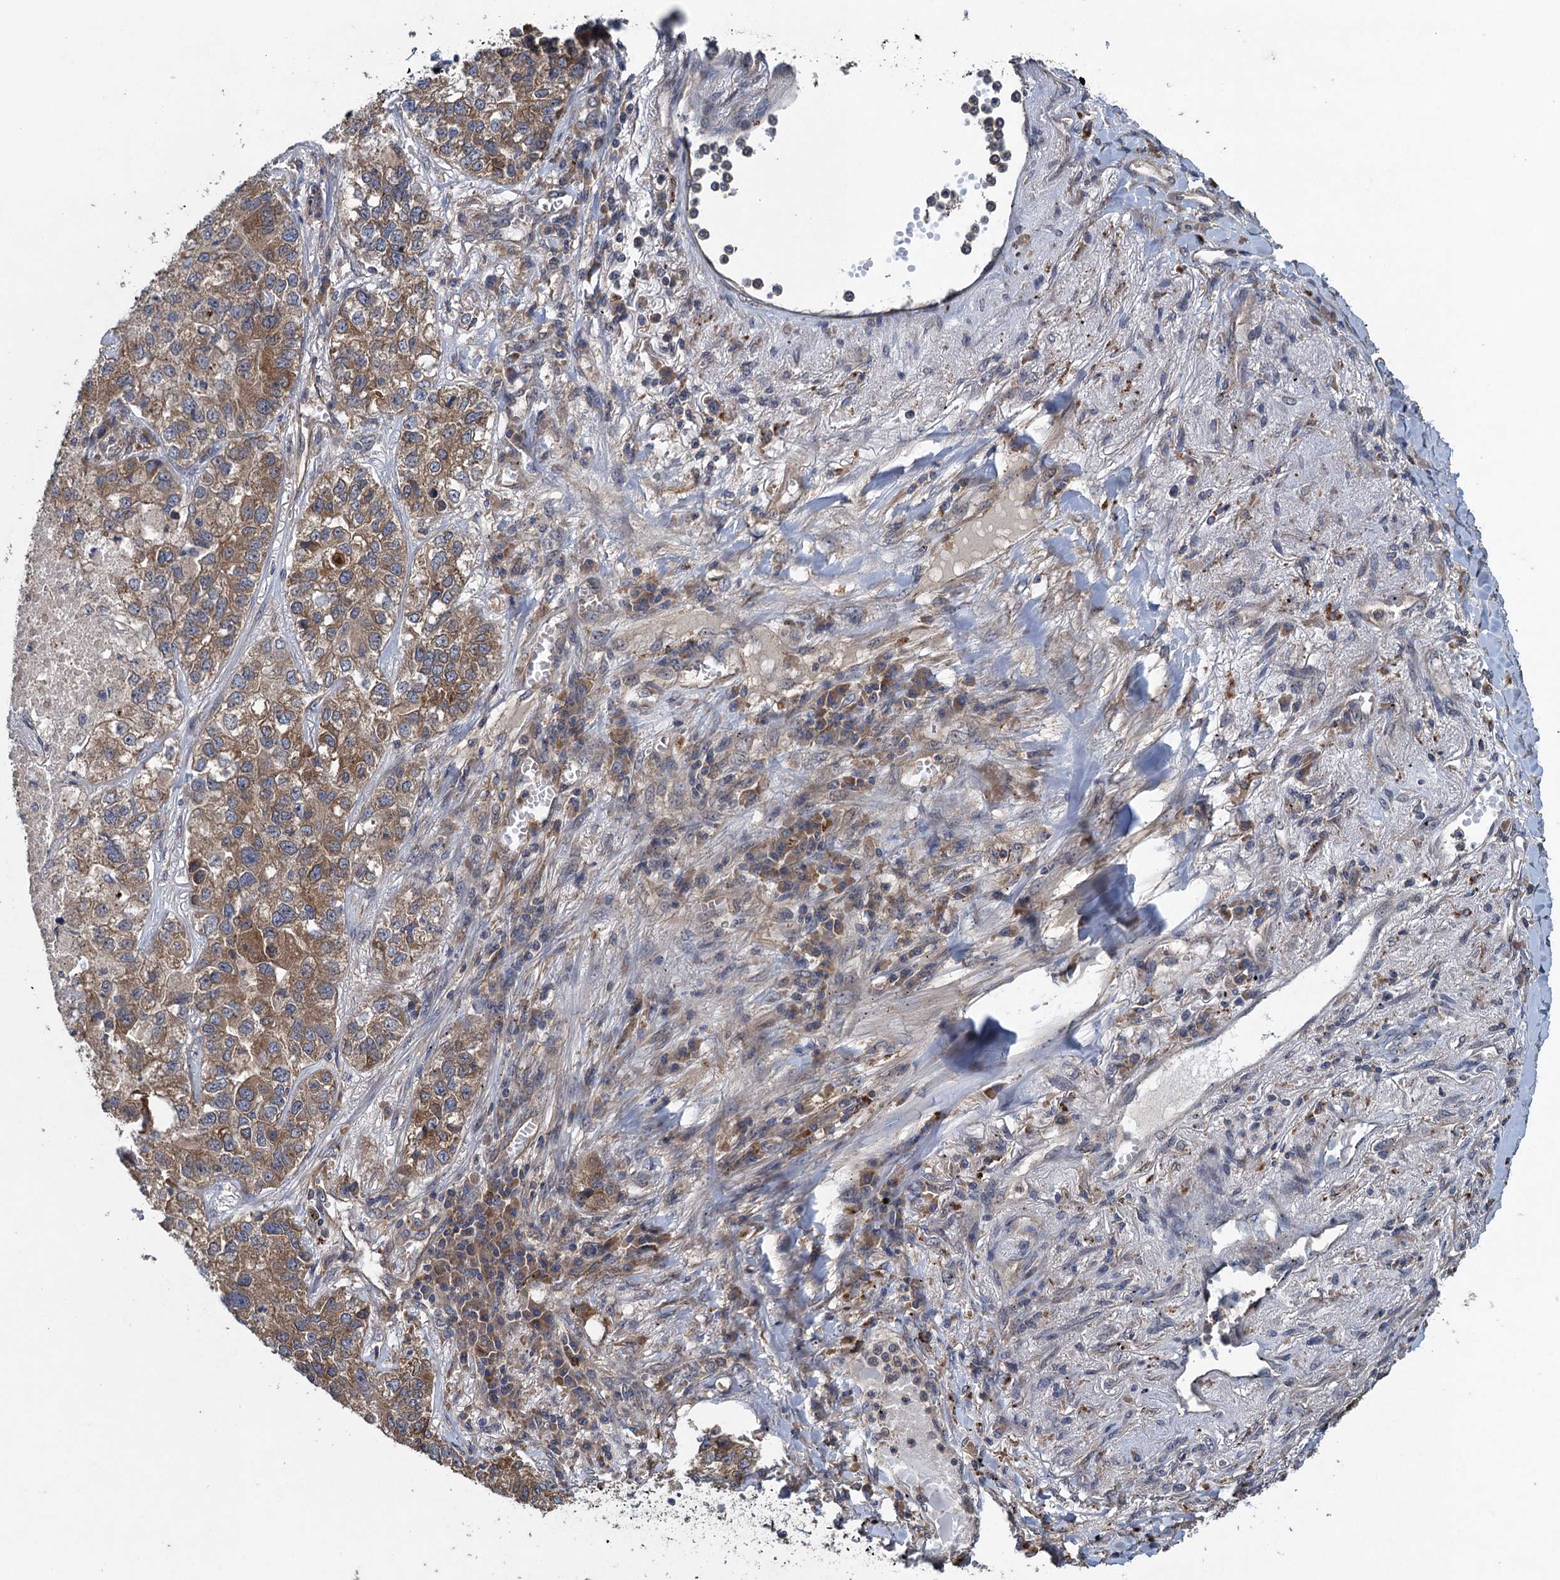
{"staining": {"intensity": "moderate", "quantity": ">75%", "location": "cytoplasmic/membranous"}, "tissue": "lung cancer", "cell_type": "Tumor cells", "image_type": "cancer", "snomed": [{"axis": "morphology", "description": "Adenocarcinoma, NOS"}, {"axis": "topography", "description": "Lung"}], "caption": "About >75% of tumor cells in human adenocarcinoma (lung) reveal moderate cytoplasmic/membranous protein positivity as visualized by brown immunohistochemical staining.", "gene": "CNTN5", "patient": {"sex": "male", "age": 49}}